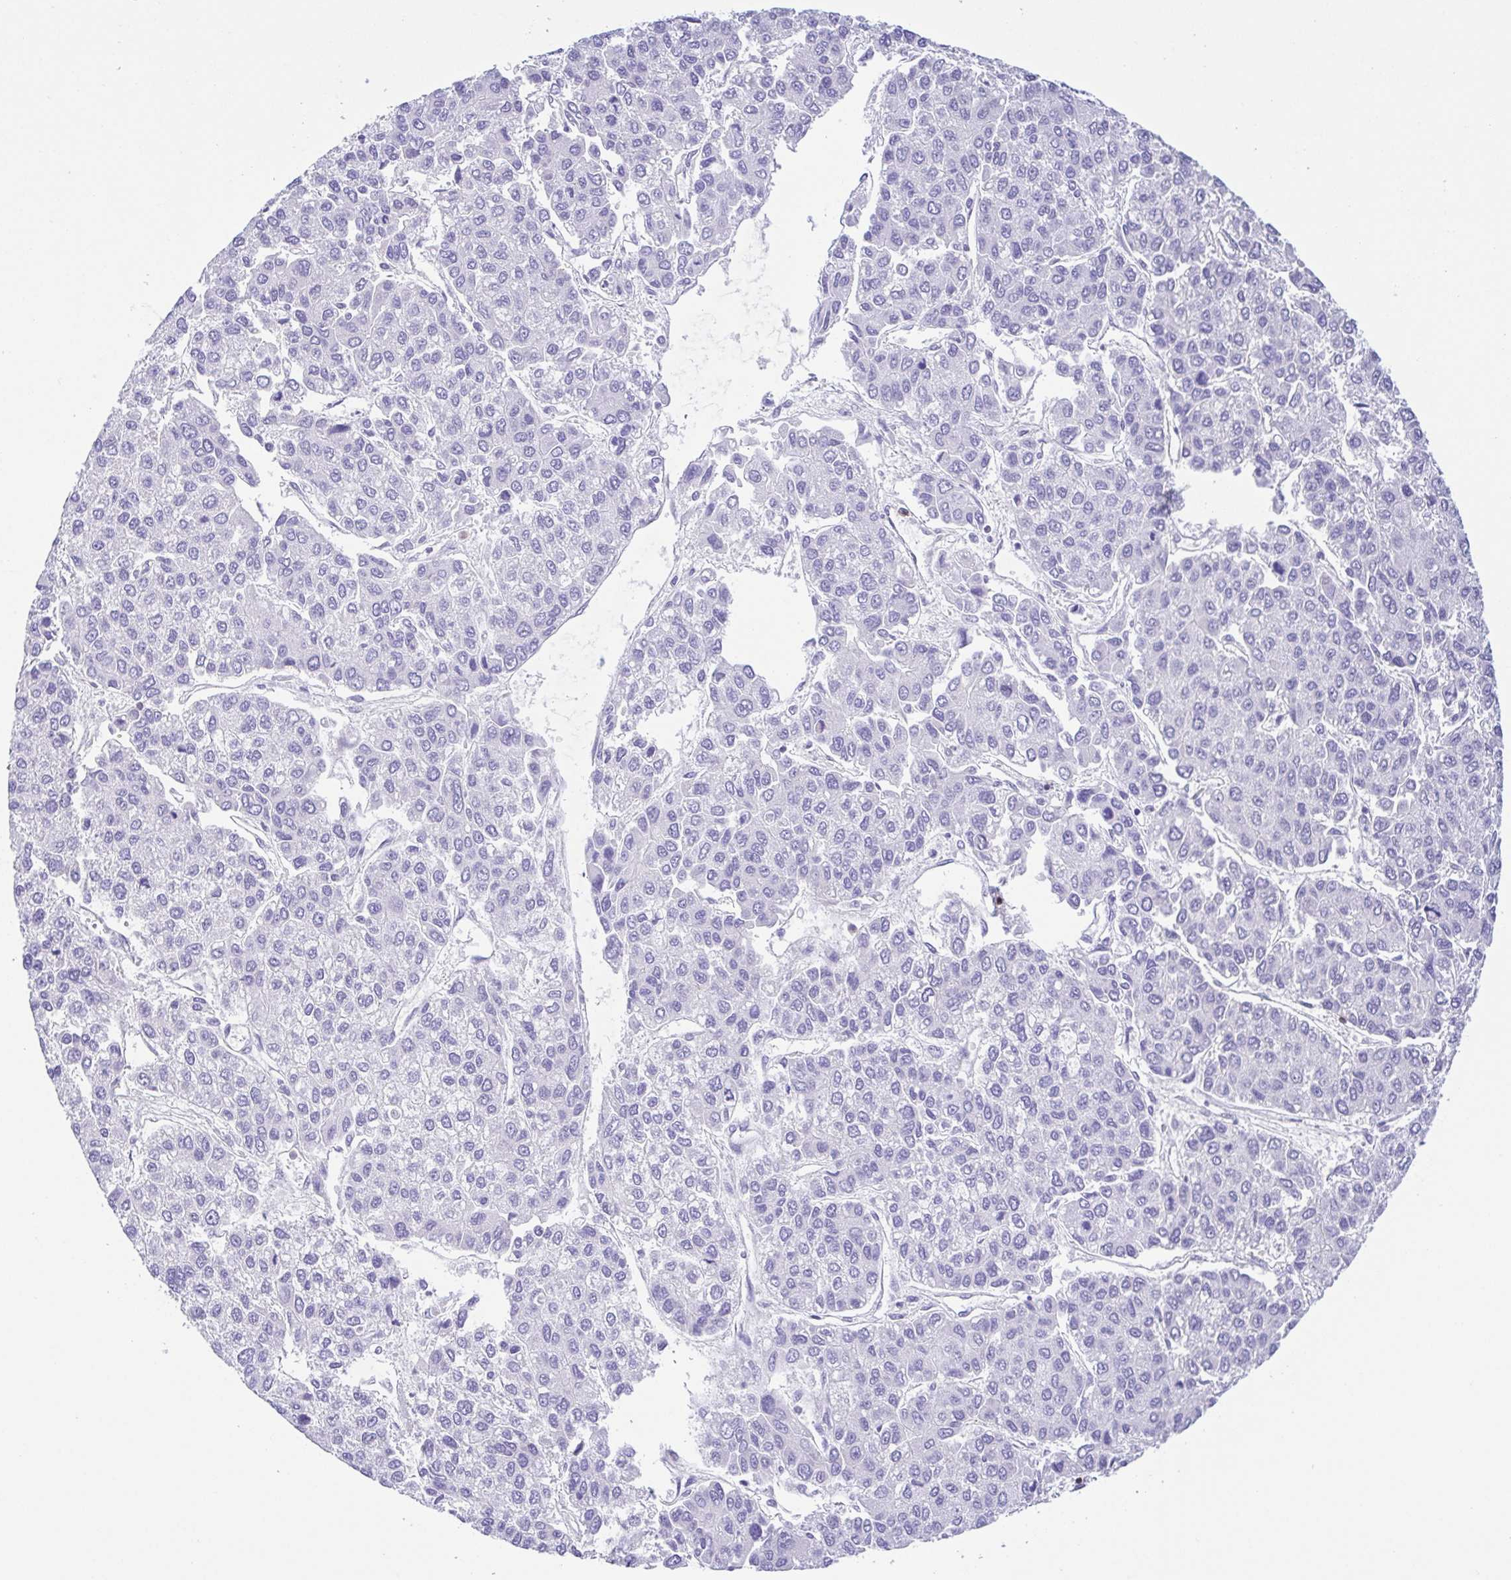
{"staining": {"intensity": "negative", "quantity": "none", "location": "none"}, "tissue": "liver cancer", "cell_type": "Tumor cells", "image_type": "cancer", "snomed": [{"axis": "morphology", "description": "Carcinoma, Hepatocellular, NOS"}, {"axis": "topography", "description": "Liver"}], "caption": "Tumor cells show no significant staining in liver cancer.", "gene": "PGLYRP1", "patient": {"sex": "female", "age": 66}}